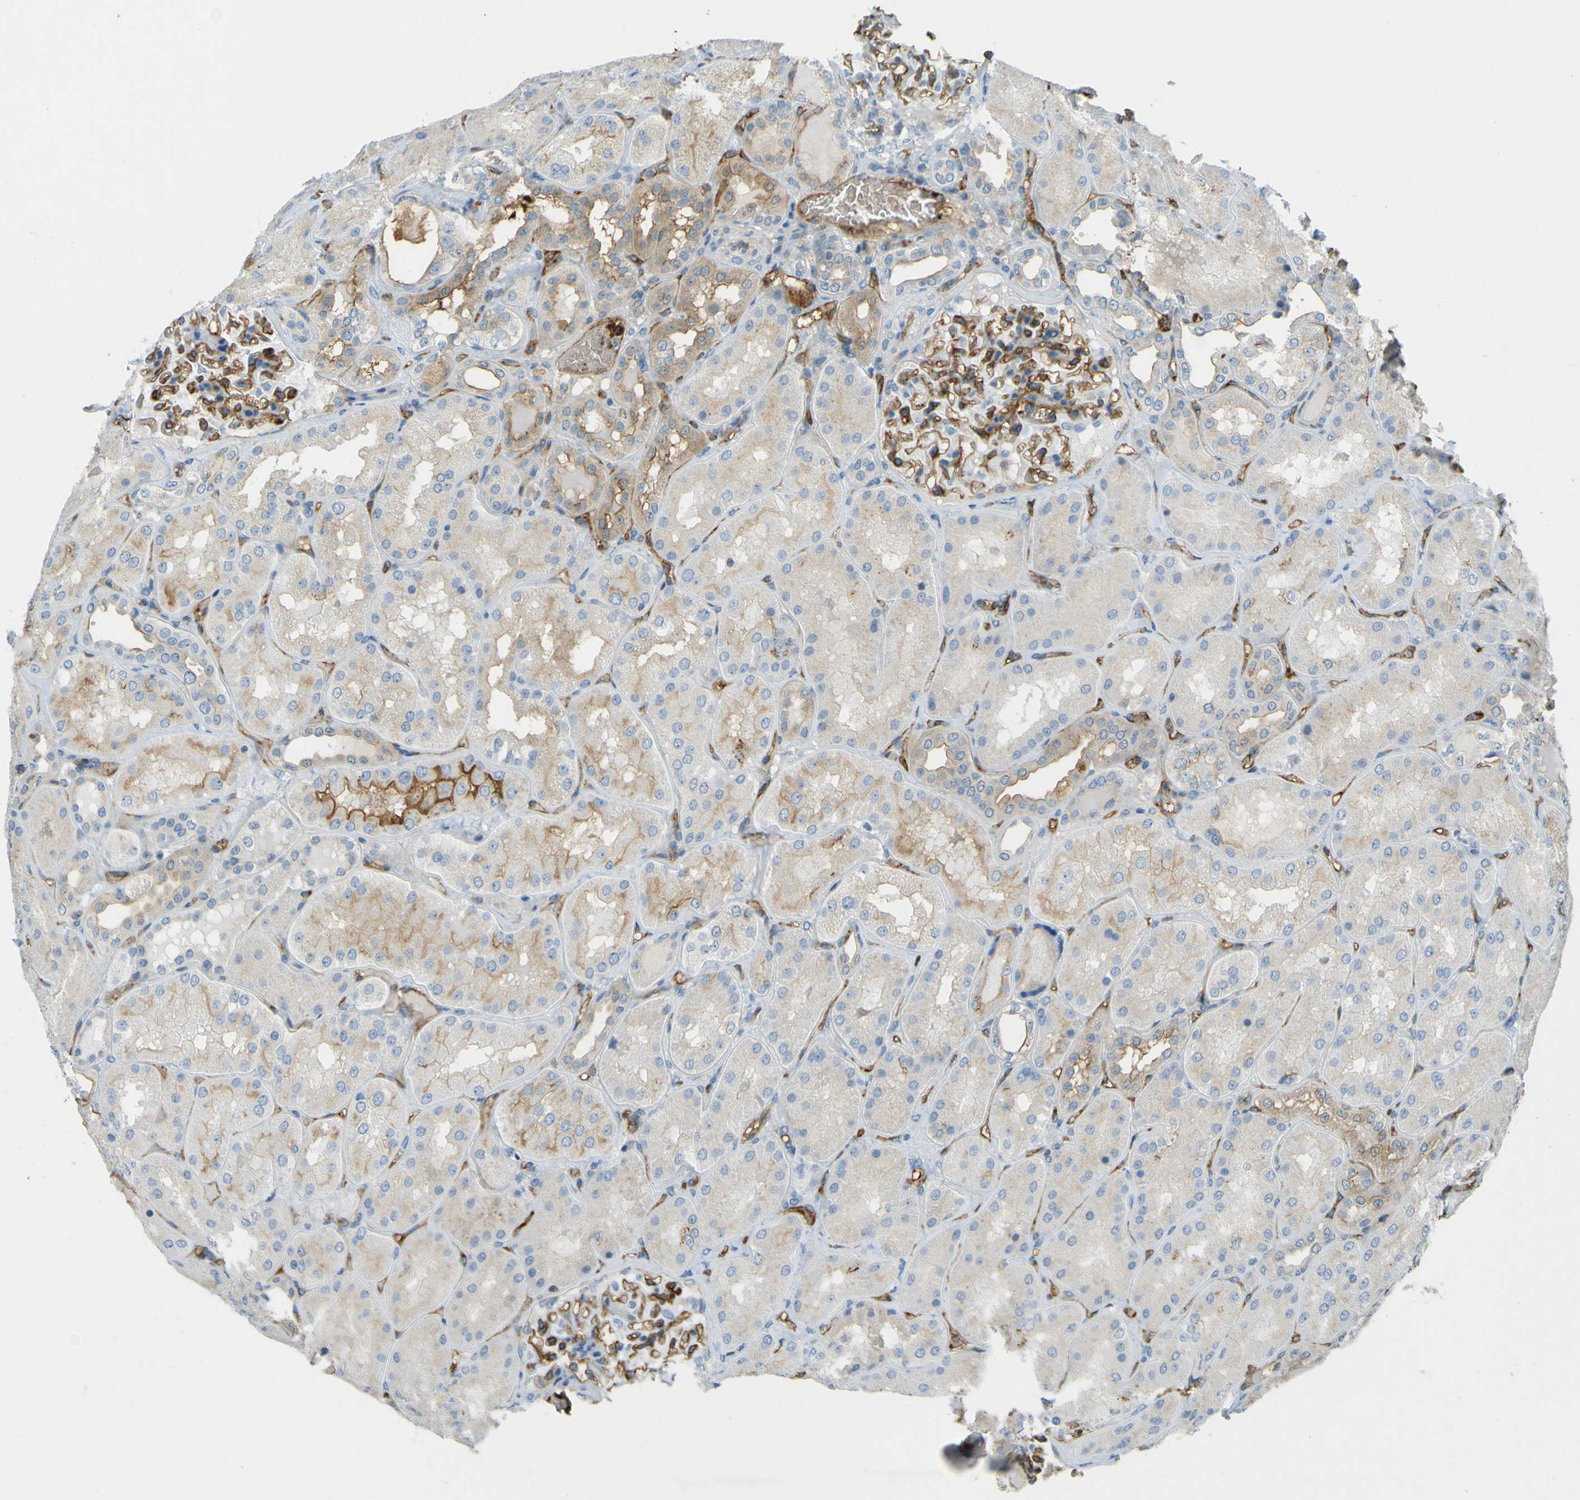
{"staining": {"intensity": "negative", "quantity": "none", "location": "none"}, "tissue": "kidney", "cell_type": "Cells in glomeruli", "image_type": "normal", "snomed": [{"axis": "morphology", "description": "Normal tissue, NOS"}, {"axis": "topography", "description": "Kidney"}], "caption": "Immunohistochemistry (IHC) histopathology image of normal human kidney stained for a protein (brown), which reveals no expression in cells in glomeruli. (Brightfield microscopy of DAB (3,3'-diaminobenzidine) immunohistochemistry (IHC) at high magnification).", "gene": "PLXDC1", "patient": {"sex": "female", "age": 56}}